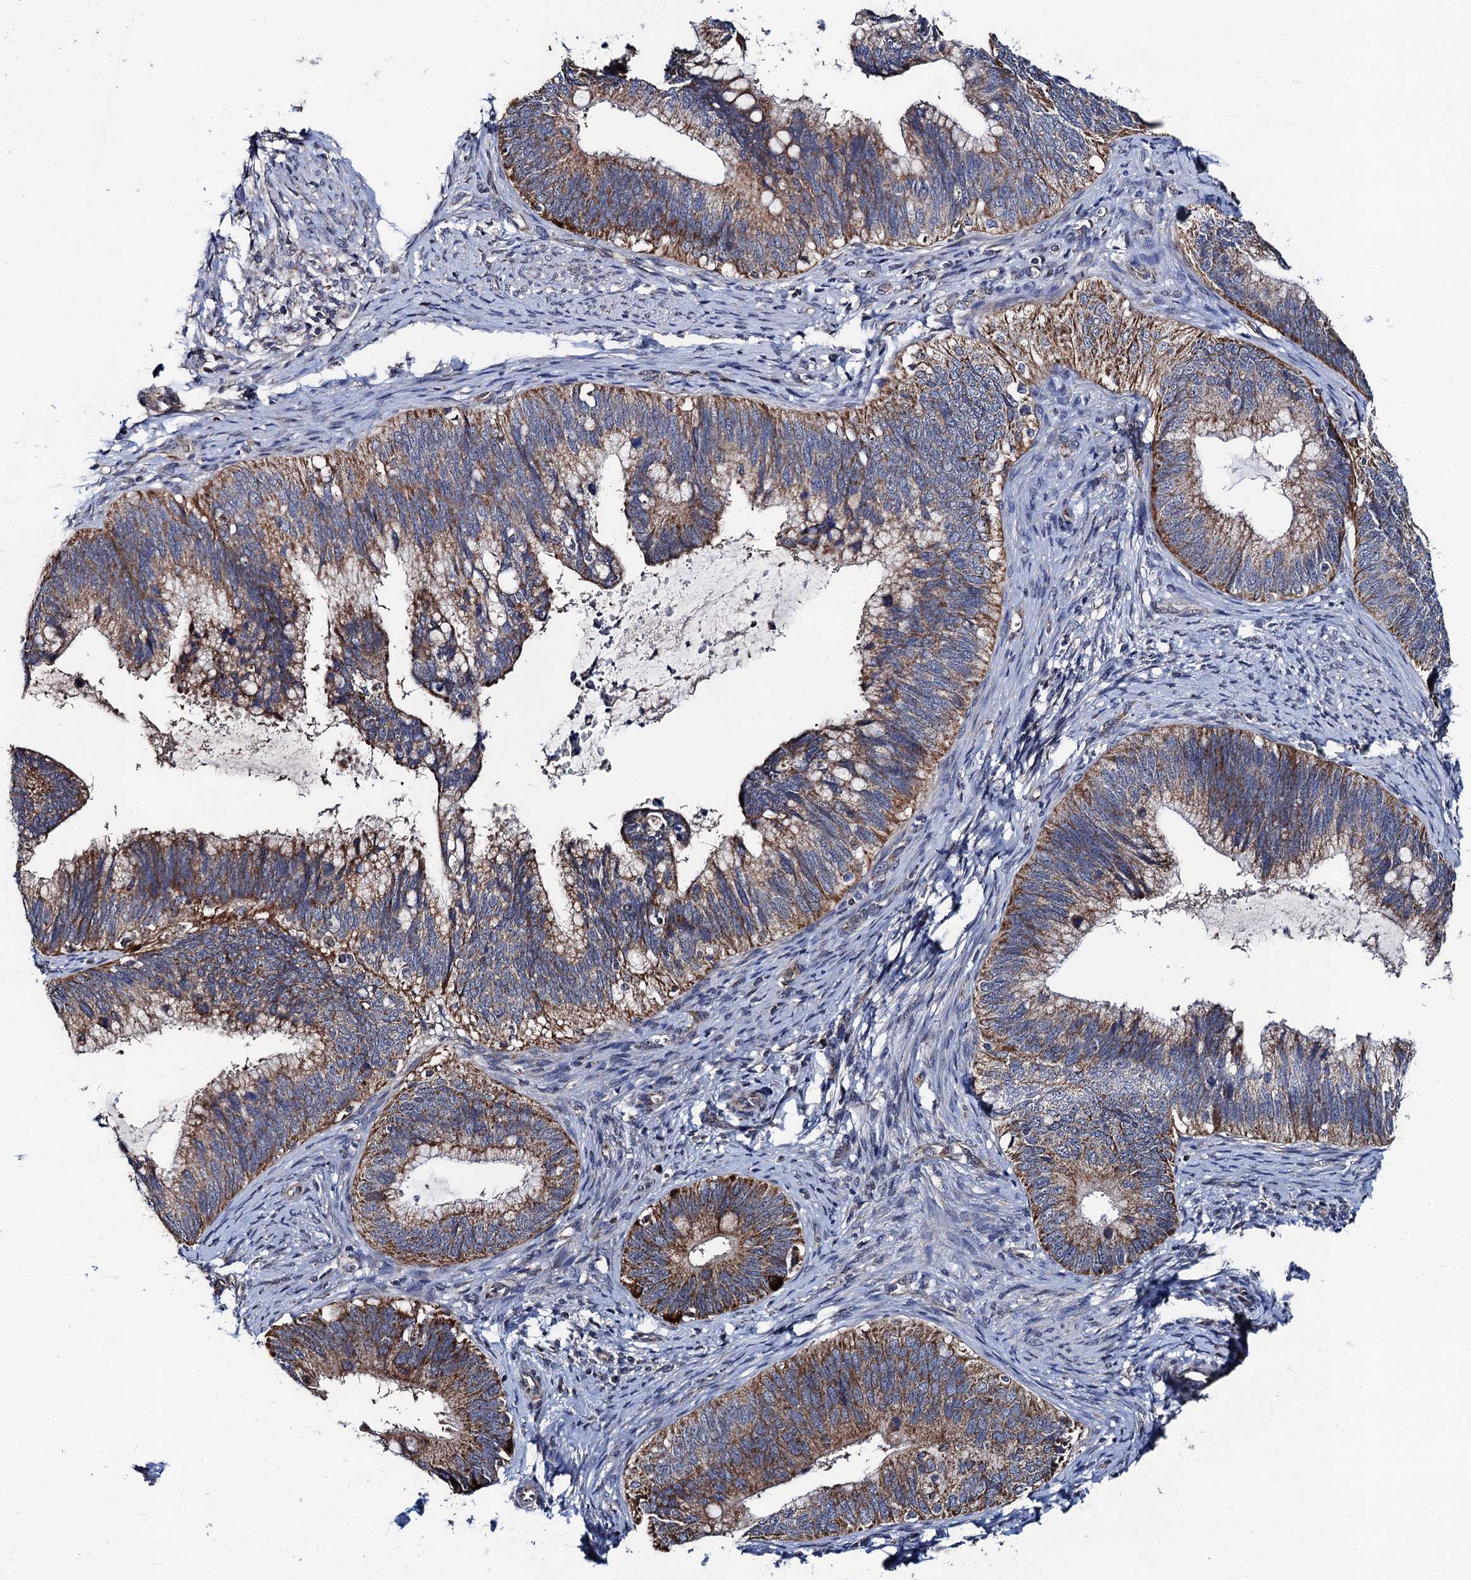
{"staining": {"intensity": "moderate", "quantity": ">75%", "location": "cytoplasmic/membranous"}, "tissue": "cervical cancer", "cell_type": "Tumor cells", "image_type": "cancer", "snomed": [{"axis": "morphology", "description": "Adenocarcinoma, NOS"}, {"axis": "topography", "description": "Cervix"}], "caption": "This photomicrograph displays immunohistochemistry (IHC) staining of human cervical cancer (adenocarcinoma), with medium moderate cytoplasmic/membranous staining in approximately >75% of tumor cells.", "gene": "PTCD3", "patient": {"sex": "female", "age": 42}}